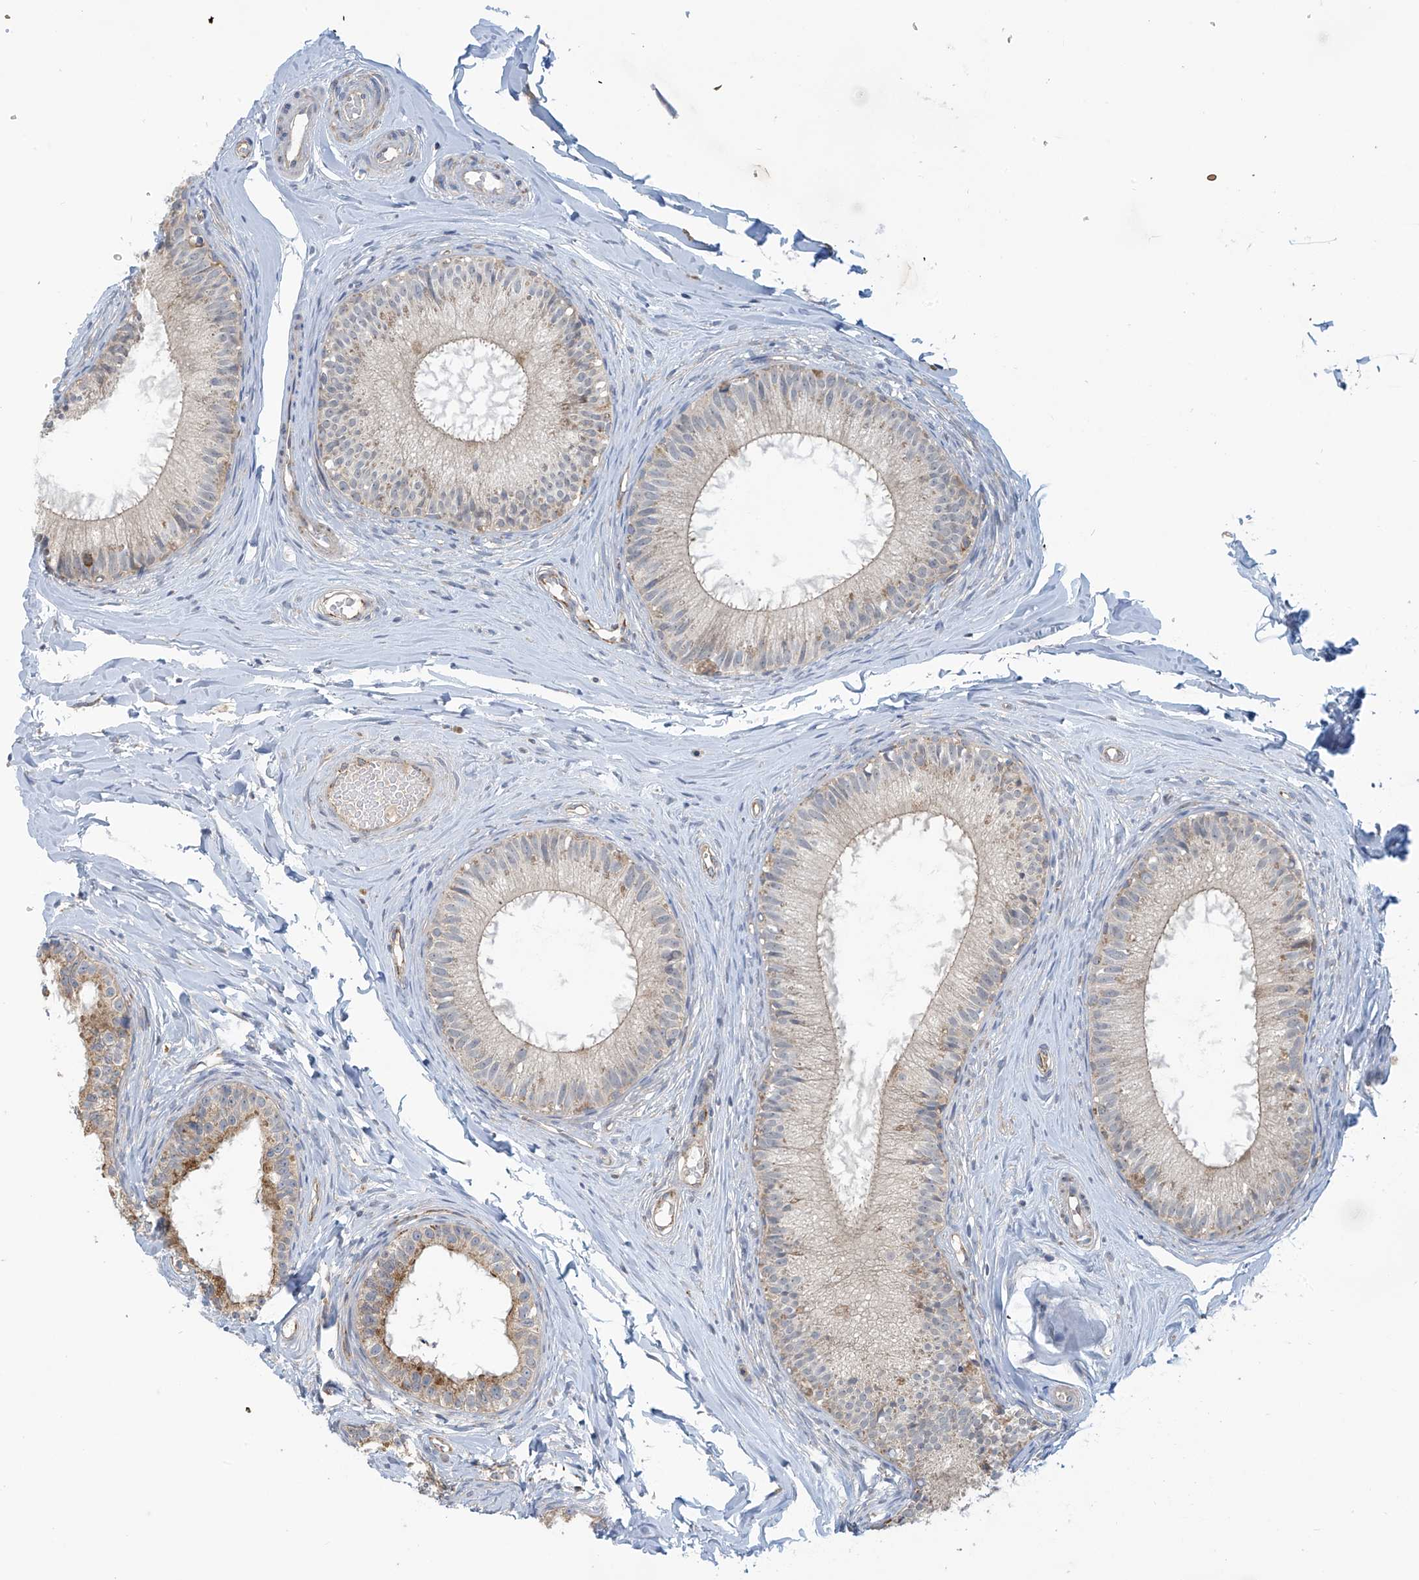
{"staining": {"intensity": "weak", "quantity": "25%-75%", "location": "cytoplasmic/membranous"}, "tissue": "epididymis", "cell_type": "Glandular cells", "image_type": "normal", "snomed": [{"axis": "morphology", "description": "Normal tissue, NOS"}, {"axis": "topography", "description": "Epididymis"}], "caption": "Immunohistochemical staining of unremarkable human epididymis shows low levels of weak cytoplasmic/membranous staining in approximately 25%-75% of glandular cells.", "gene": "SCGB1D2", "patient": {"sex": "male", "age": 34}}